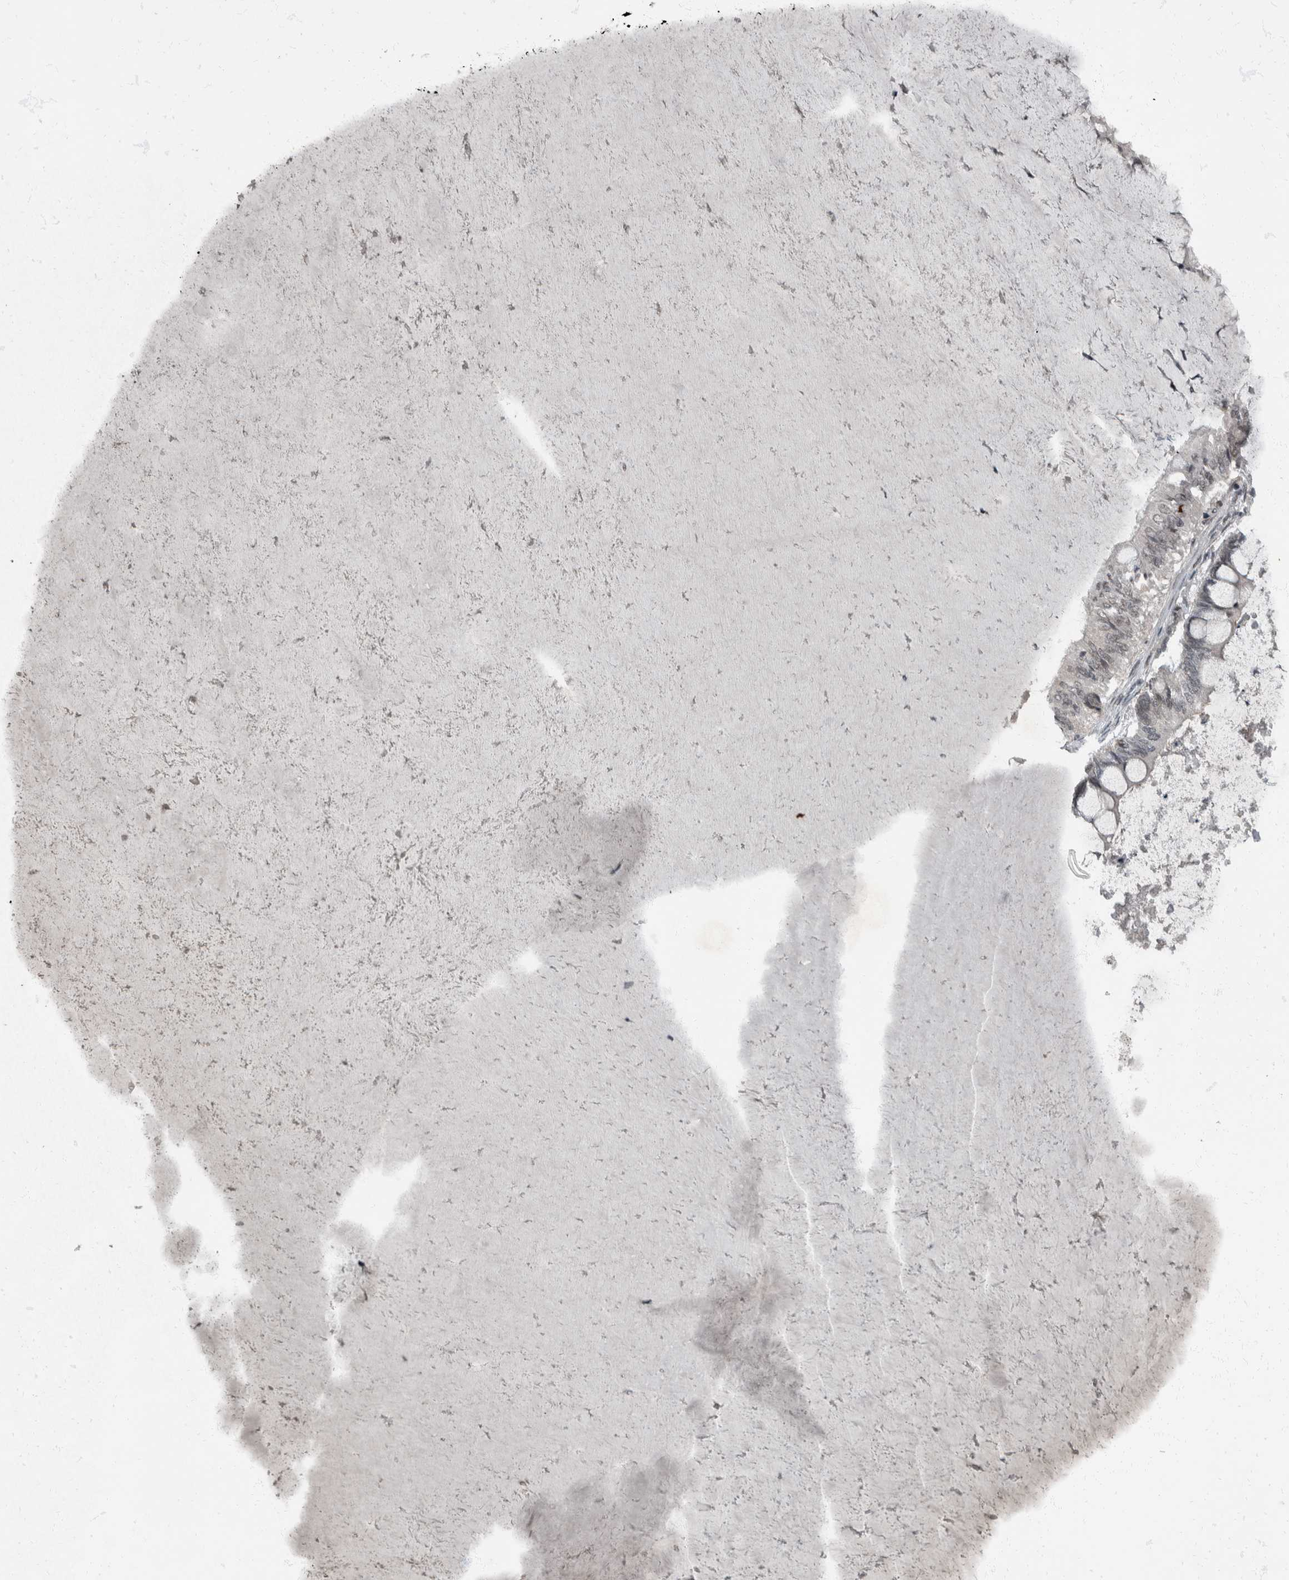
{"staining": {"intensity": "moderate", "quantity": "<25%", "location": "cytoplasmic/membranous,nuclear"}, "tissue": "ovarian cancer", "cell_type": "Tumor cells", "image_type": "cancer", "snomed": [{"axis": "morphology", "description": "Cystadenocarcinoma, mucinous, NOS"}, {"axis": "topography", "description": "Ovary"}], "caption": "Immunohistochemical staining of human ovarian cancer shows moderate cytoplasmic/membranous and nuclear protein expression in about <25% of tumor cells.", "gene": "WDR33", "patient": {"sex": "female", "age": 61}}